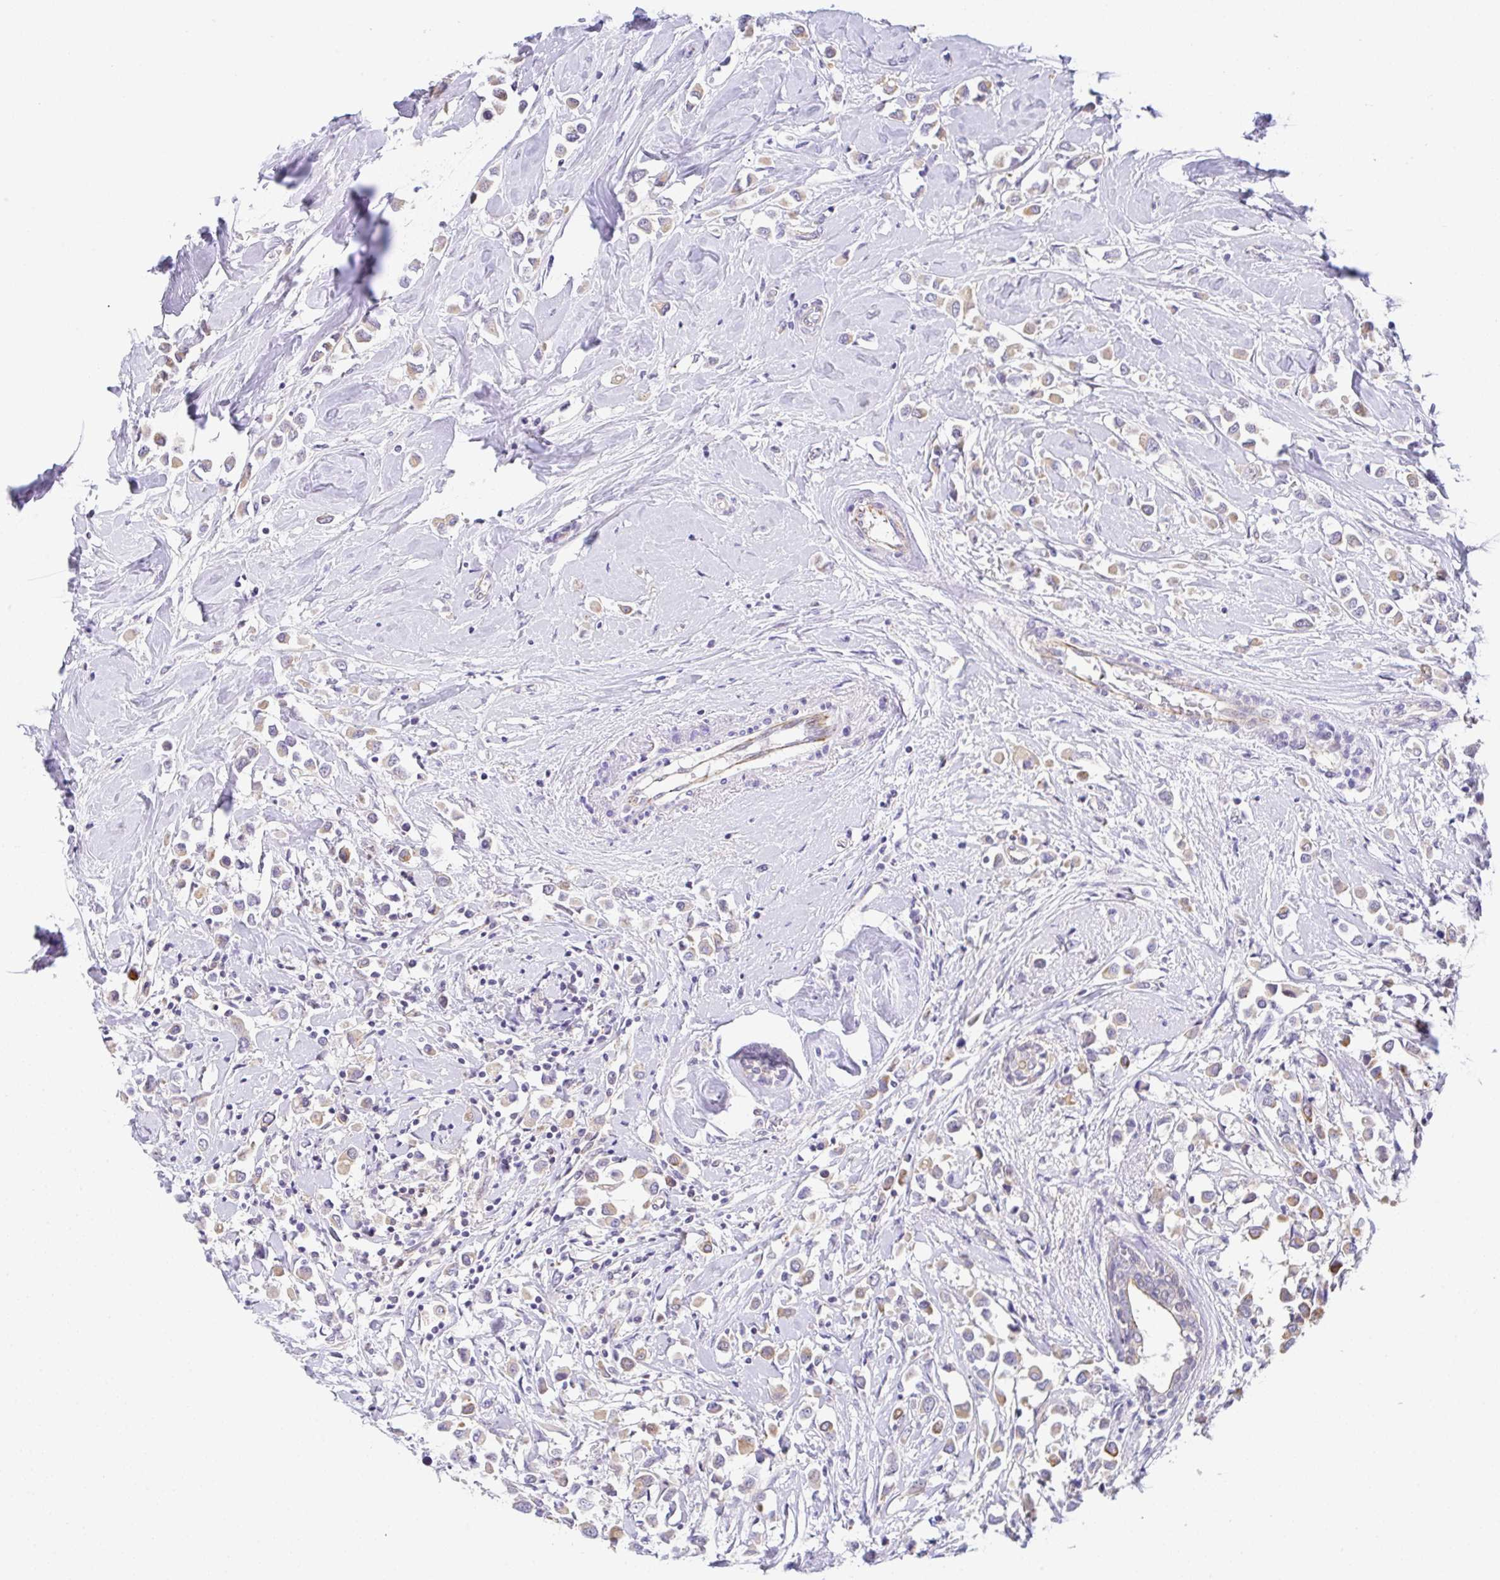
{"staining": {"intensity": "weak", "quantity": "25%-75%", "location": "cytoplasmic/membranous"}, "tissue": "breast cancer", "cell_type": "Tumor cells", "image_type": "cancer", "snomed": [{"axis": "morphology", "description": "Duct carcinoma"}, {"axis": "topography", "description": "Breast"}], "caption": "Protein expression analysis of breast cancer demonstrates weak cytoplasmic/membranous expression in approximately 25%-75% of tumor cells.", "gene": "CGNL1", "patient": {"sex": "female", "age": 61}}